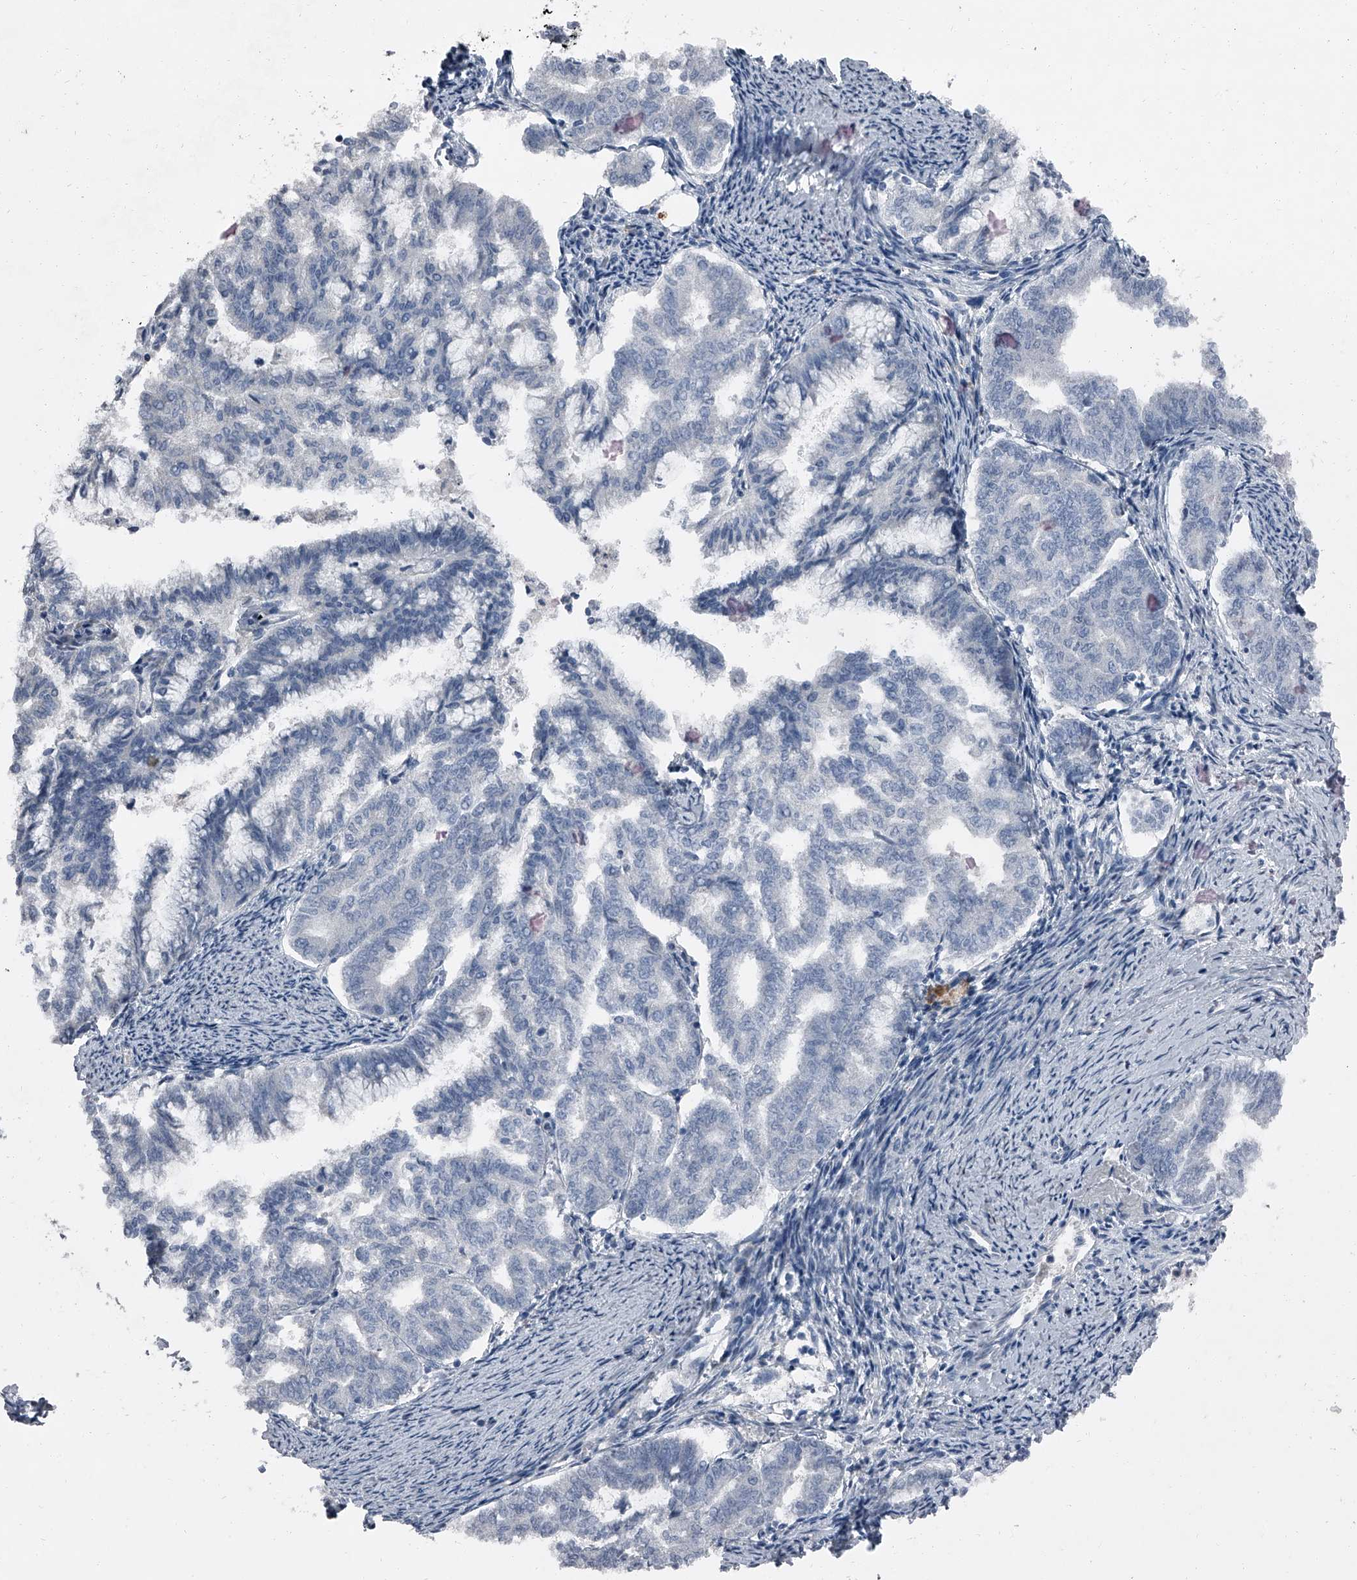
{"staining": {"intensity": "negative", "quantity": "none", "location": "none"}, "tissue": "endometrial cancer", "cell_type": "Tumor cells", "image_type": "cancer", "snomed": [{"axis": "morphology", "description": "Adenocarcinoma, NOS"}, {"axis": "topography", "description": "Endometrium"}], "caption": "A micrograph of human endometrial cancer (adenocarcinoma) is negative for staining in tumor cells.", "gene": "HEPHL1", "patient": {"sex": "female", "age": 79}}